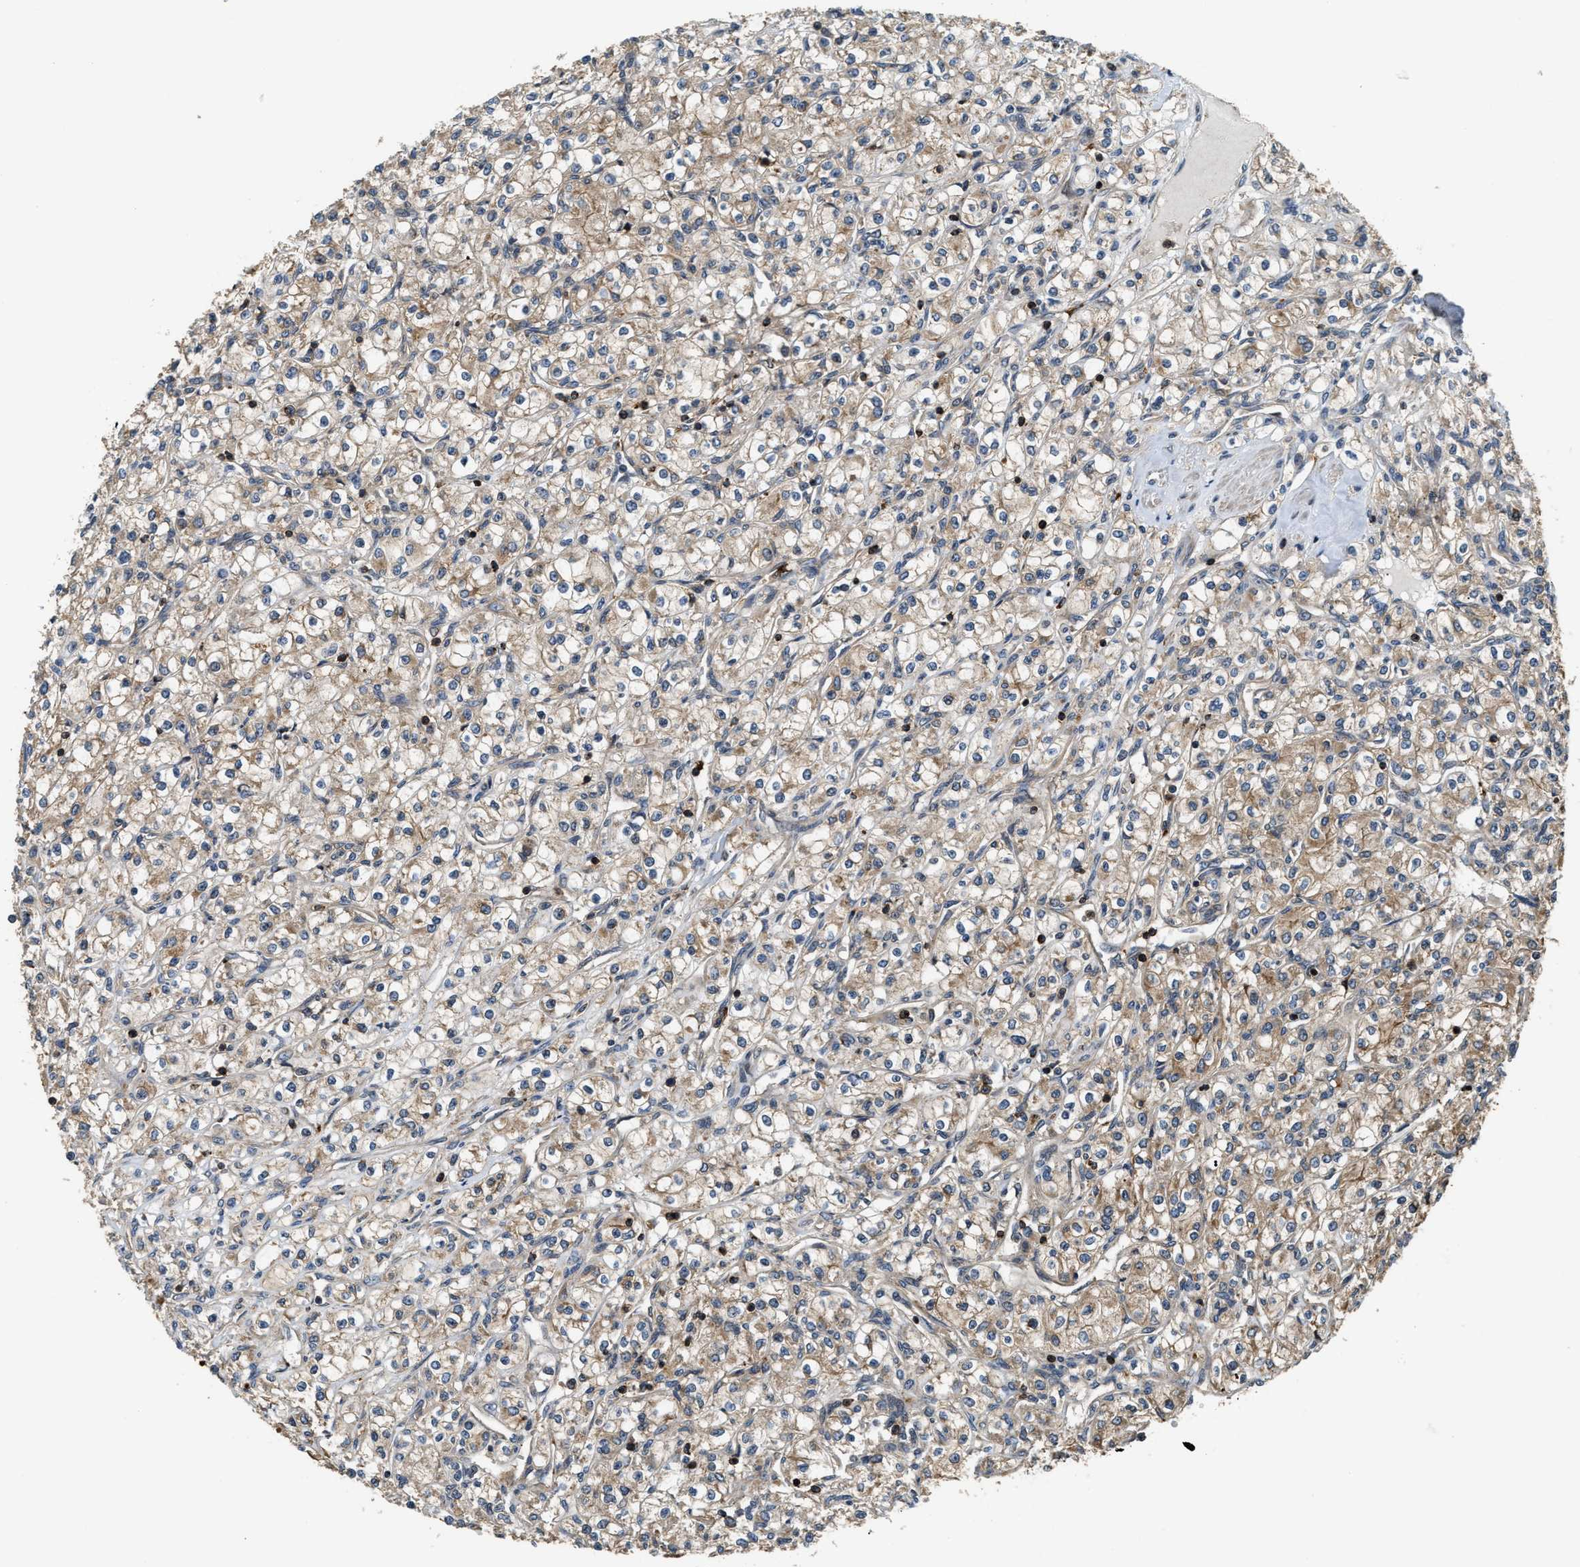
{"staining": {"intensity": "moderate", "quantity": ">75%", "location": "cytoplasmic/membranous"}, "tissue": "renal cancer", "cell_type": "Tumor cells", "image_type": "cancer", "snomed": [{"axis": "morphology", "description": "Adenocarcinoma, NOS"}, {"axis": "topography", "description": "Kidney"}], "caption": "Human renal adenocarcinoma stained with a protein marker displays moderate staining in tumor cells.", "gene": "SNX5", "patient": {"sex": "male", "age": 77}}